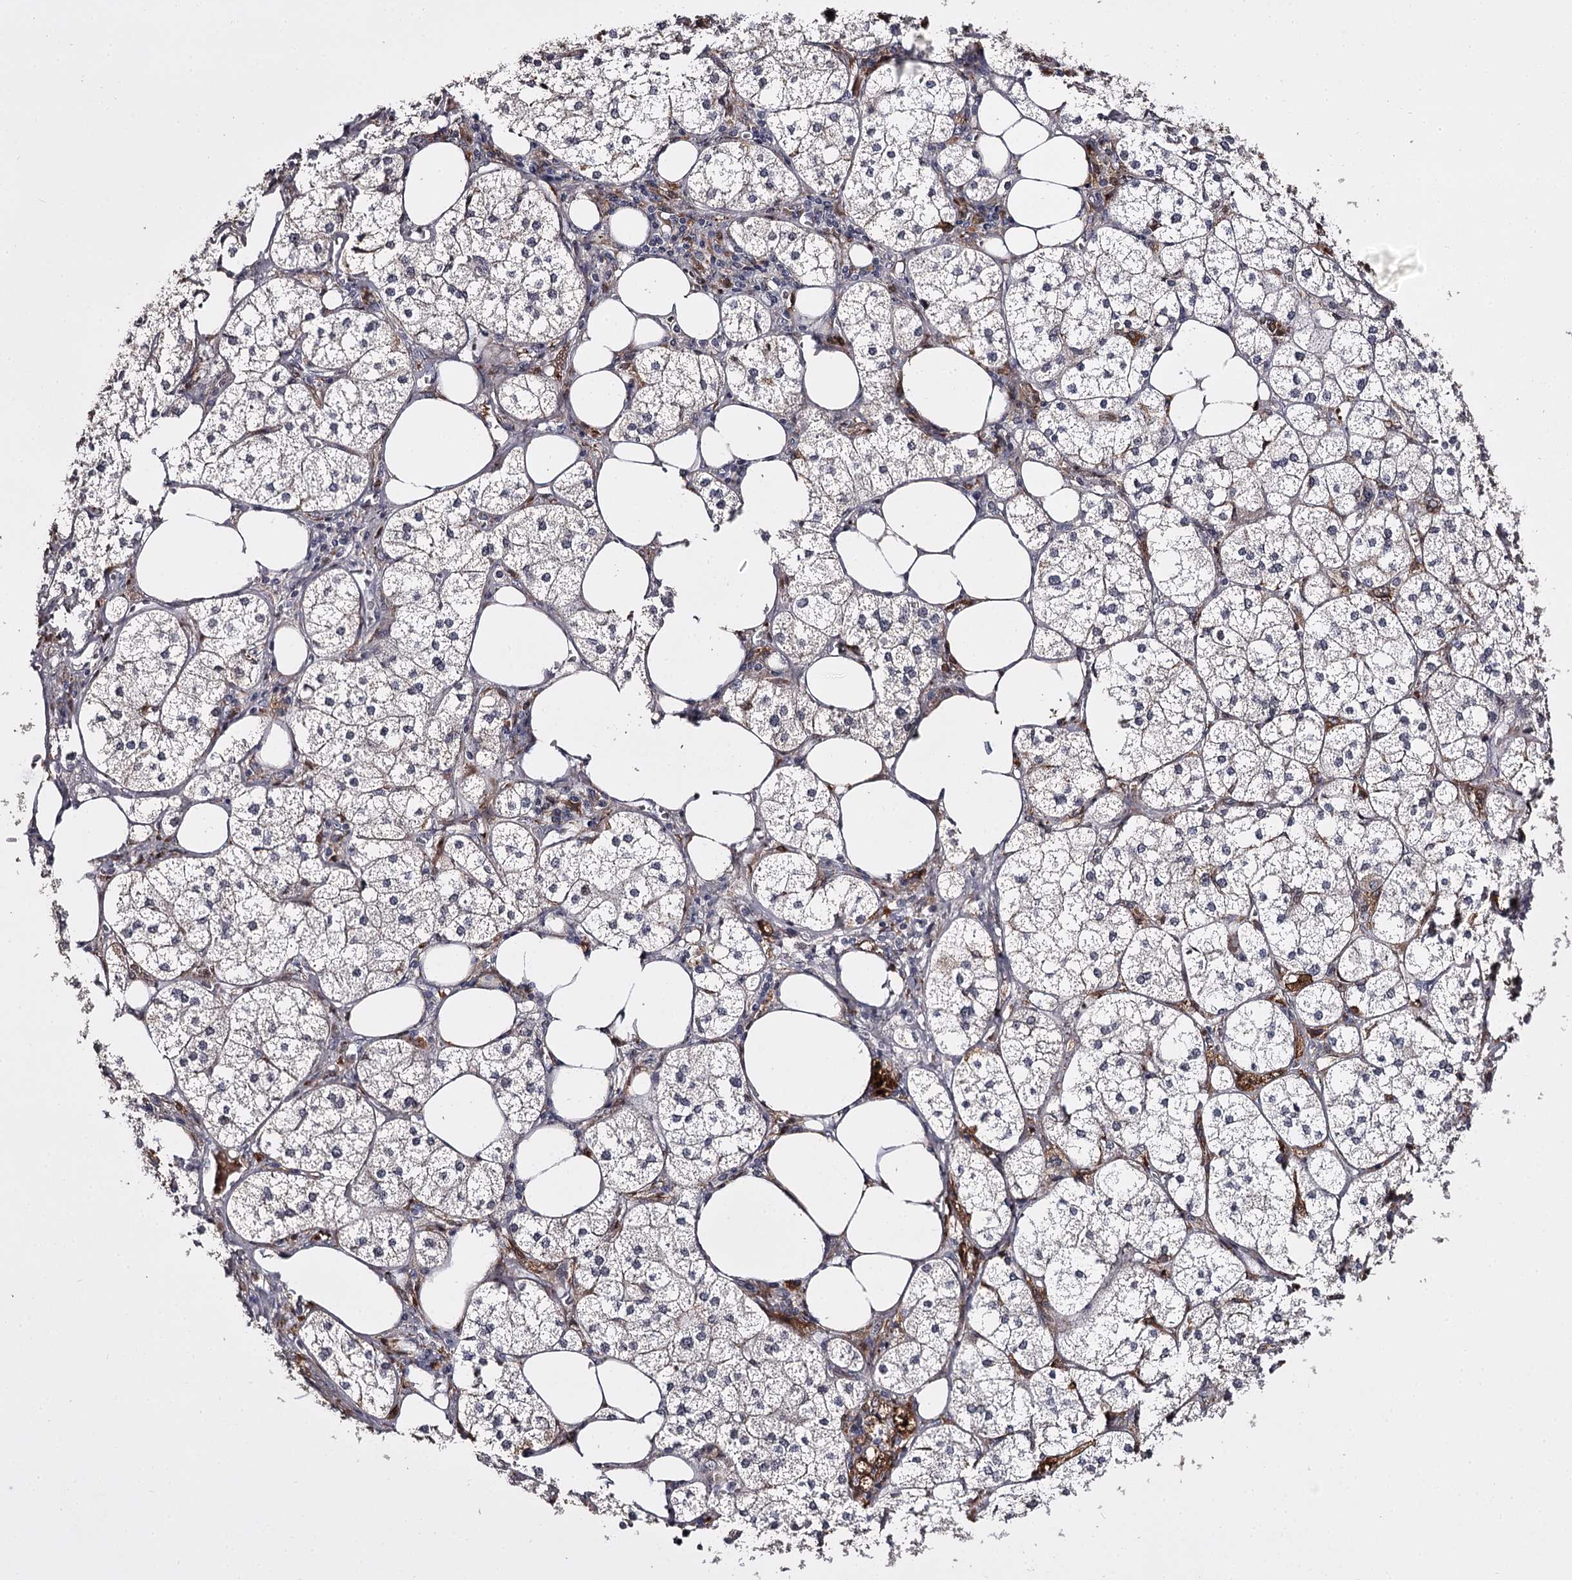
{"staining": {"intensity": "negative", "quantity": "none", "location": "none"}, "tissue": "adrenal gland", "cell_type": "Glandular cells", "image_type": "normal", "snomed": [{"axis": "morphology", "description": "Normal tissue, NOS"}, {"axis": "topography", "description": "Adrenal gland"}], "caption": "IHC histopathology image of normal human adrenal gland stained for a protein (brown), which demonstrates no positivity in glandular cells.", "gene": "SLC32A1", "patient": {"sex": "female", "age": 61}}